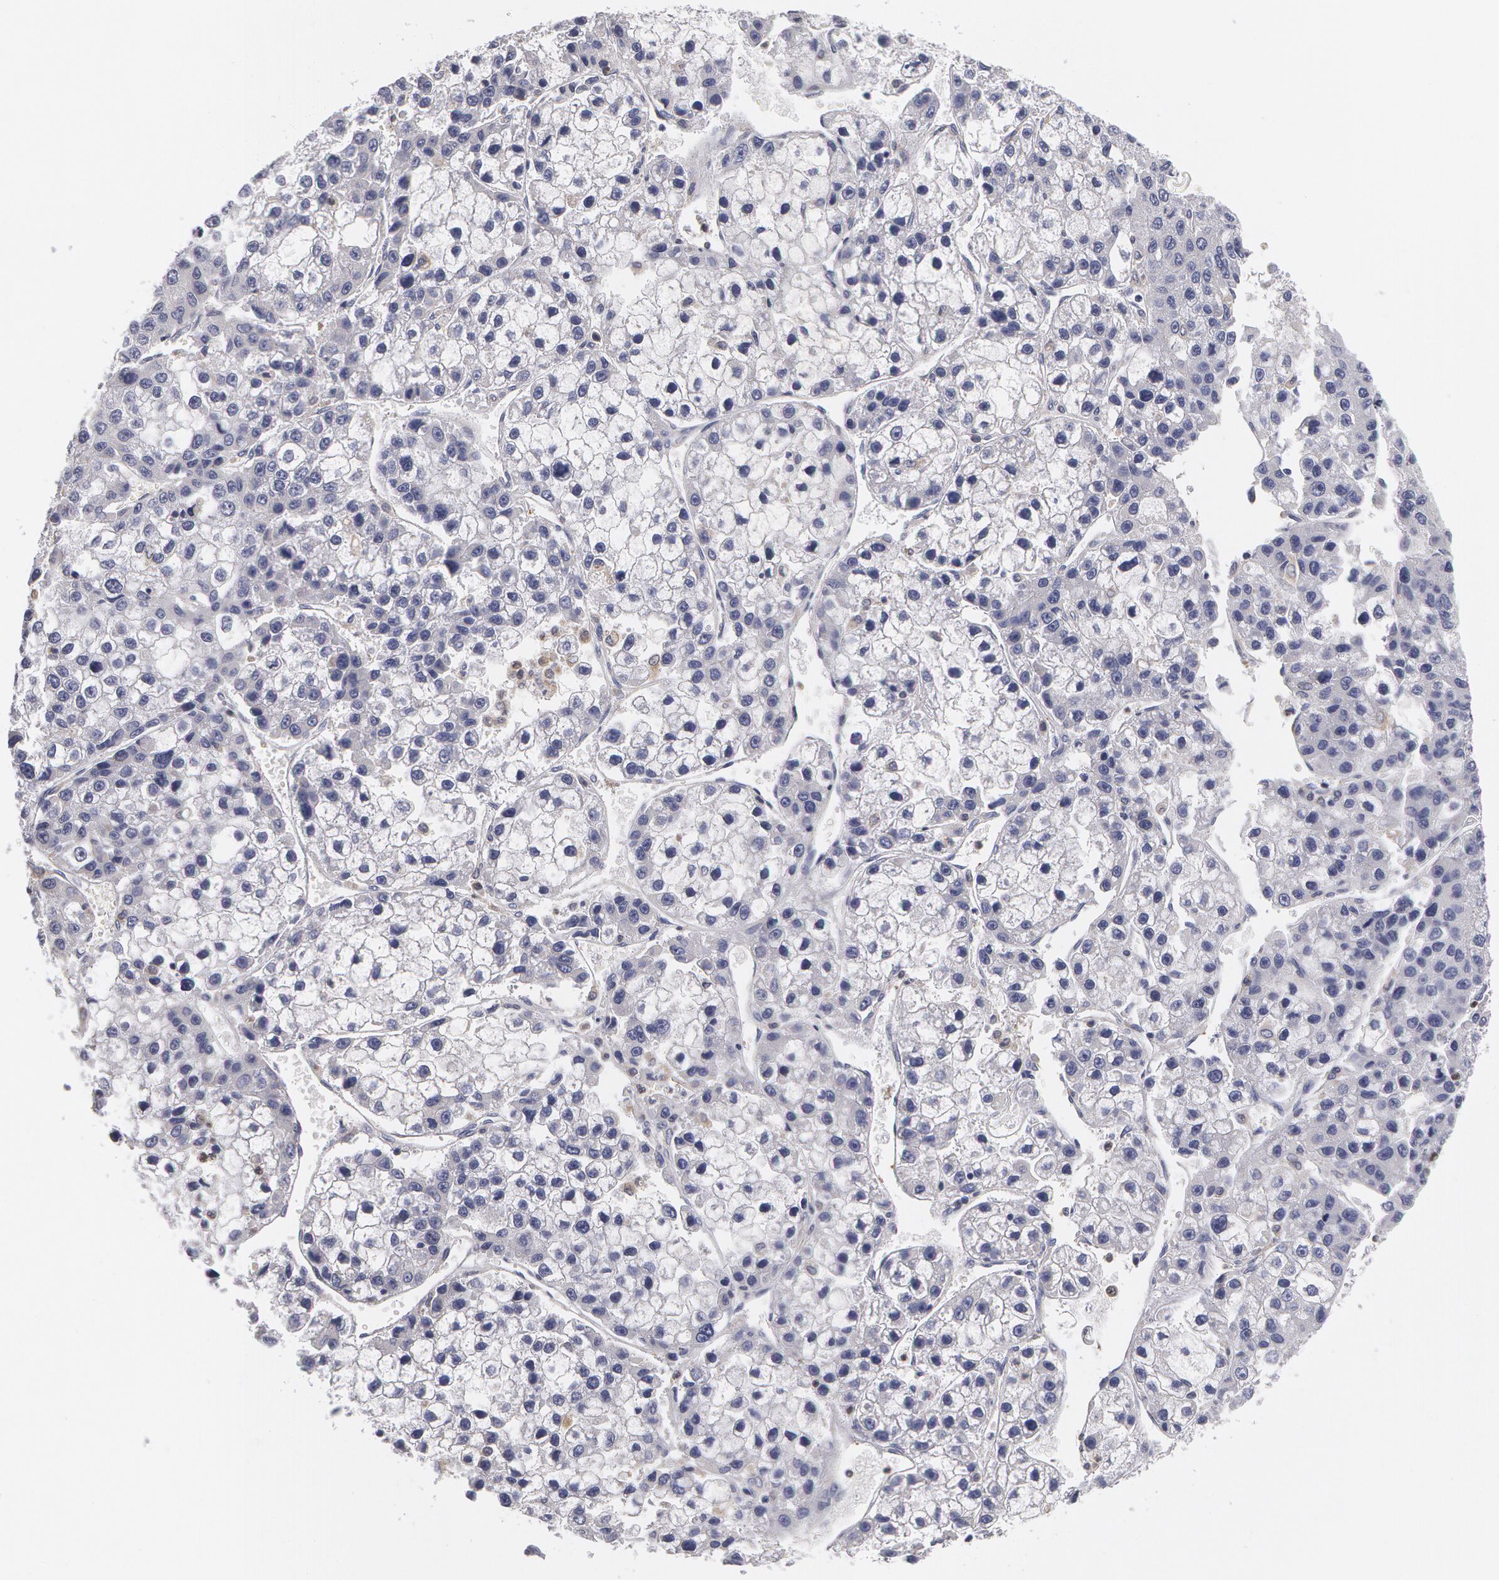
{"staining": {"intensity": "negative", "quantity": "none", "location": "none"}, "tissue": "liver cancer", "cell_type": "Tumor cells", "image_type": "cancer", "snomed": [{"axis": "morphology", "description": "Carcinoma, Hepatocellular, NOS"}, {"axis": "topography", "description": "Liver"}], "caption": "Immunohistochemistry (IHC) of liver hepatocellular carcinoma demonstrates no staining in tumor cells.", "gene": "SYK", "patient": {"sex": "female", "age": 66}}